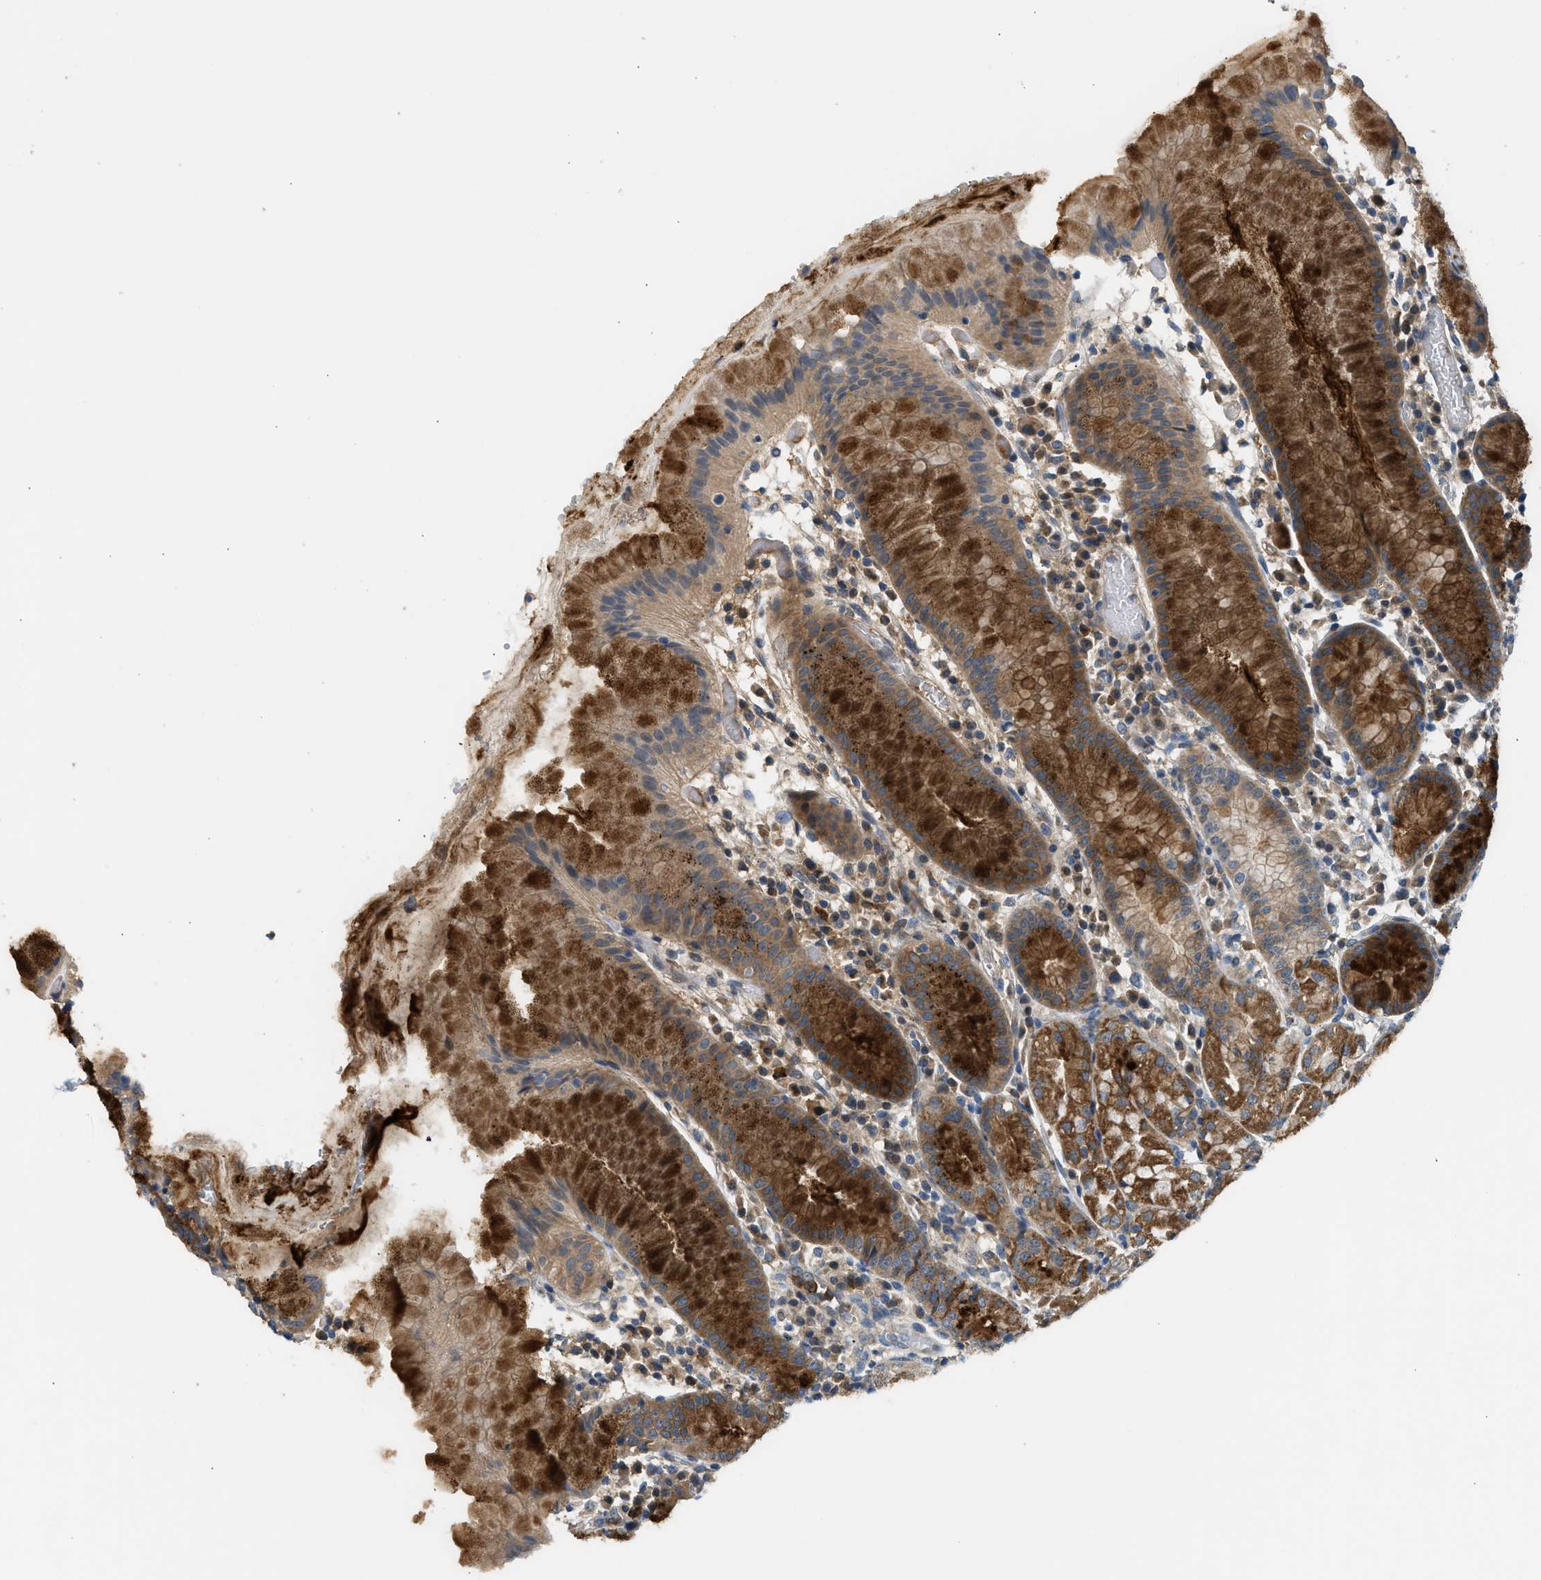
{"staining": {"intensity": "strong", "quantity": ">75%", "location": "cytoplasmic/membranous"}, "tissue": "stomach", "cell_type": "Glandular cells", "image_type": "normal", "snomed": [{"axis": "morphology", "description": "Normal tissue, NOS"}, {"axis": "topography", "description": "Stomach"}, {"axis": "topography", "description": "Stomach, lower"}], "caption": "Immunohistochemical staining of unremarkable human stomach exhibits >75% levels of strong cytoplasmic/membranous protein staining in about >75% of glandular cells.", "gene": "RHBDF2", "patient": {"sex": "female", "age": 75}}